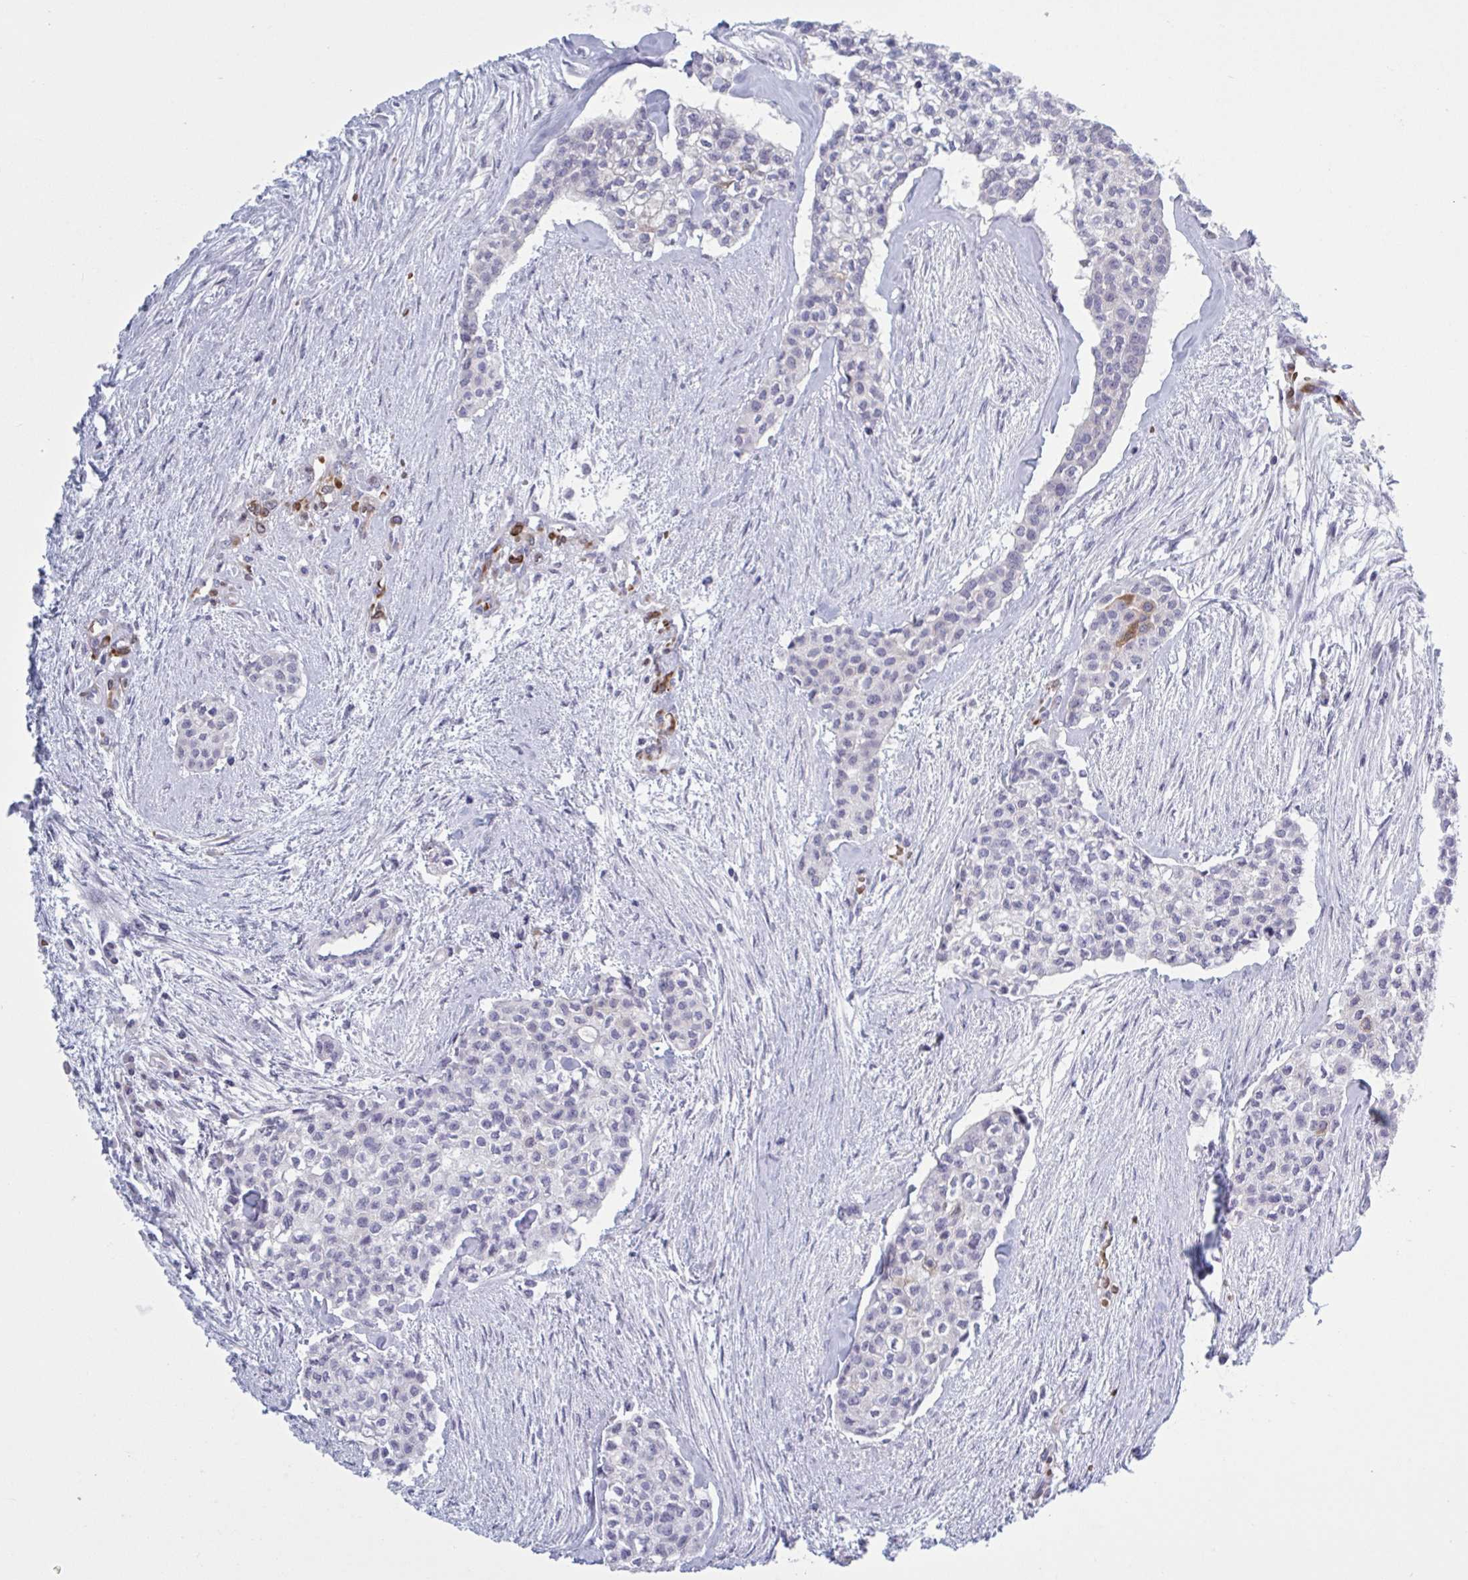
{"staining": {"intensity": "negative", "quantity": "none", "location": "none"}, "tissue": "head and neck cancer", "cell_type": "Tumor cells", "image_type": "cancer", "snomed": [{"axis": "morphology", "description": "Adenocarcinoma, NOS"}, {"axis": "topography", "description": "Head-Neck"}], "caption": "IHC histopathology image of human head and neck adenocarcinoma stained for a protein (brown), which shows no expression in tumor cells.", "gene": "HSD11B2", "patient": {"sex": "male", "age": 81}}